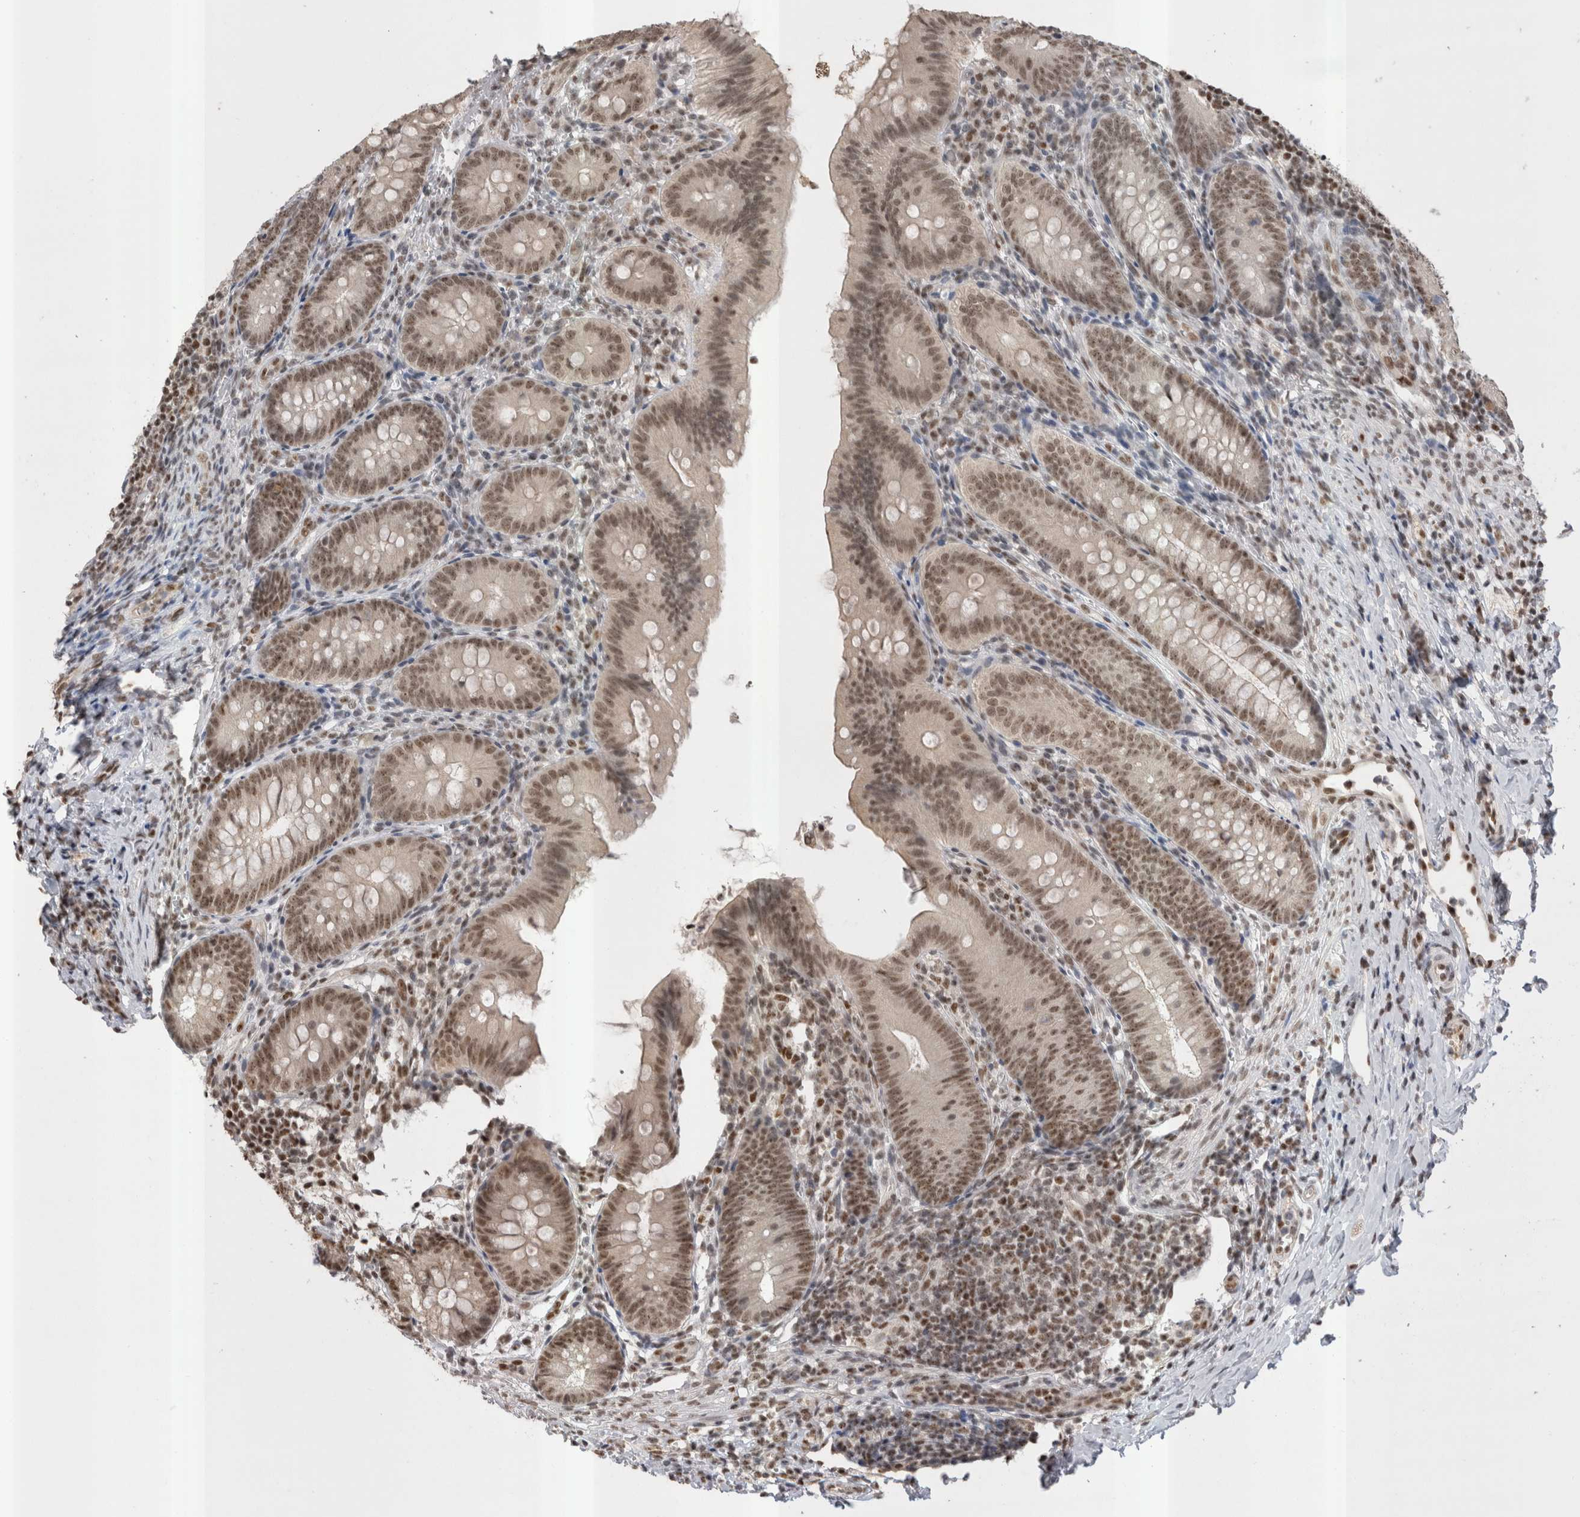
{"staining": {"intensity": "moderate", "quantity": ">75%", "location": "nuclear"}, "tissue": "appendix", "cell_type": "Glandular cells", "image_type": "normal", "snomed": [{"axis": "morphology", "description": "Normal tissue, NOS"}, {"axis": "topography", "description": "Appendix"}], "caption": "Protein staining of unremarkable appendix reveals moderate nuclear positivity in about >75% of glandular cells.", "gene": "DAXX", "patient": {"sex": "male", "age": 1}}